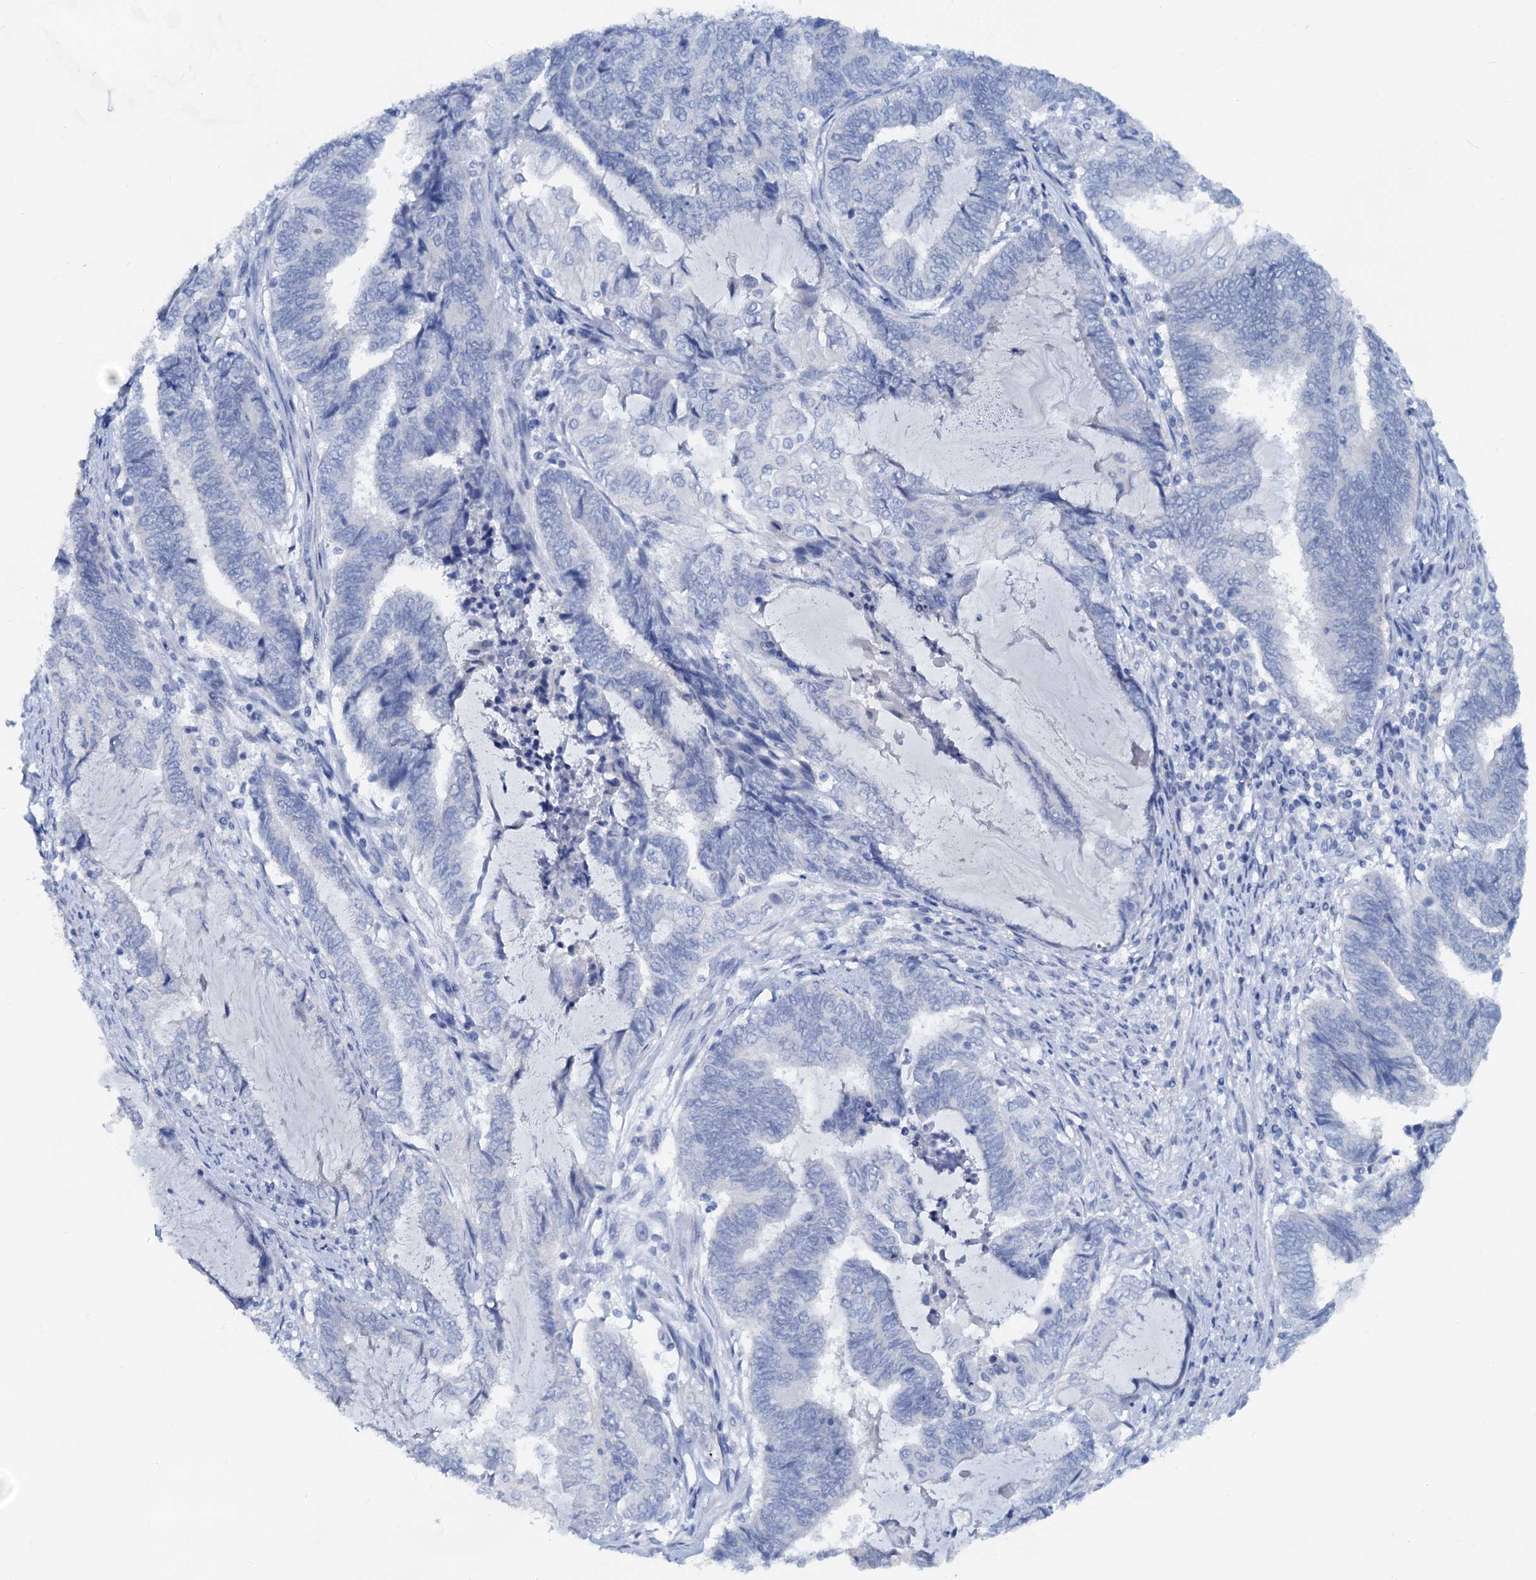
{"staining": {"intensity": "negative", "quantity": "none", "location": "none"}, "tissue": "endometrial cancer", "cell_type": "Tumor cells", "image_type": "cancer", "snomed": [{"axis": "morphology", "description": "Adenocarcinoma, NOS"}, {"axis": "topography", "description": "Uterus"}, {"axis": "topography", "description": "Endometrium"}], "caption": "Micrograph shows no protein expression in tumor cells of endometrial adenocarcinoma tissue.", "gene": "PTGES3", "patient": {"sex": "female", "age": 70}}